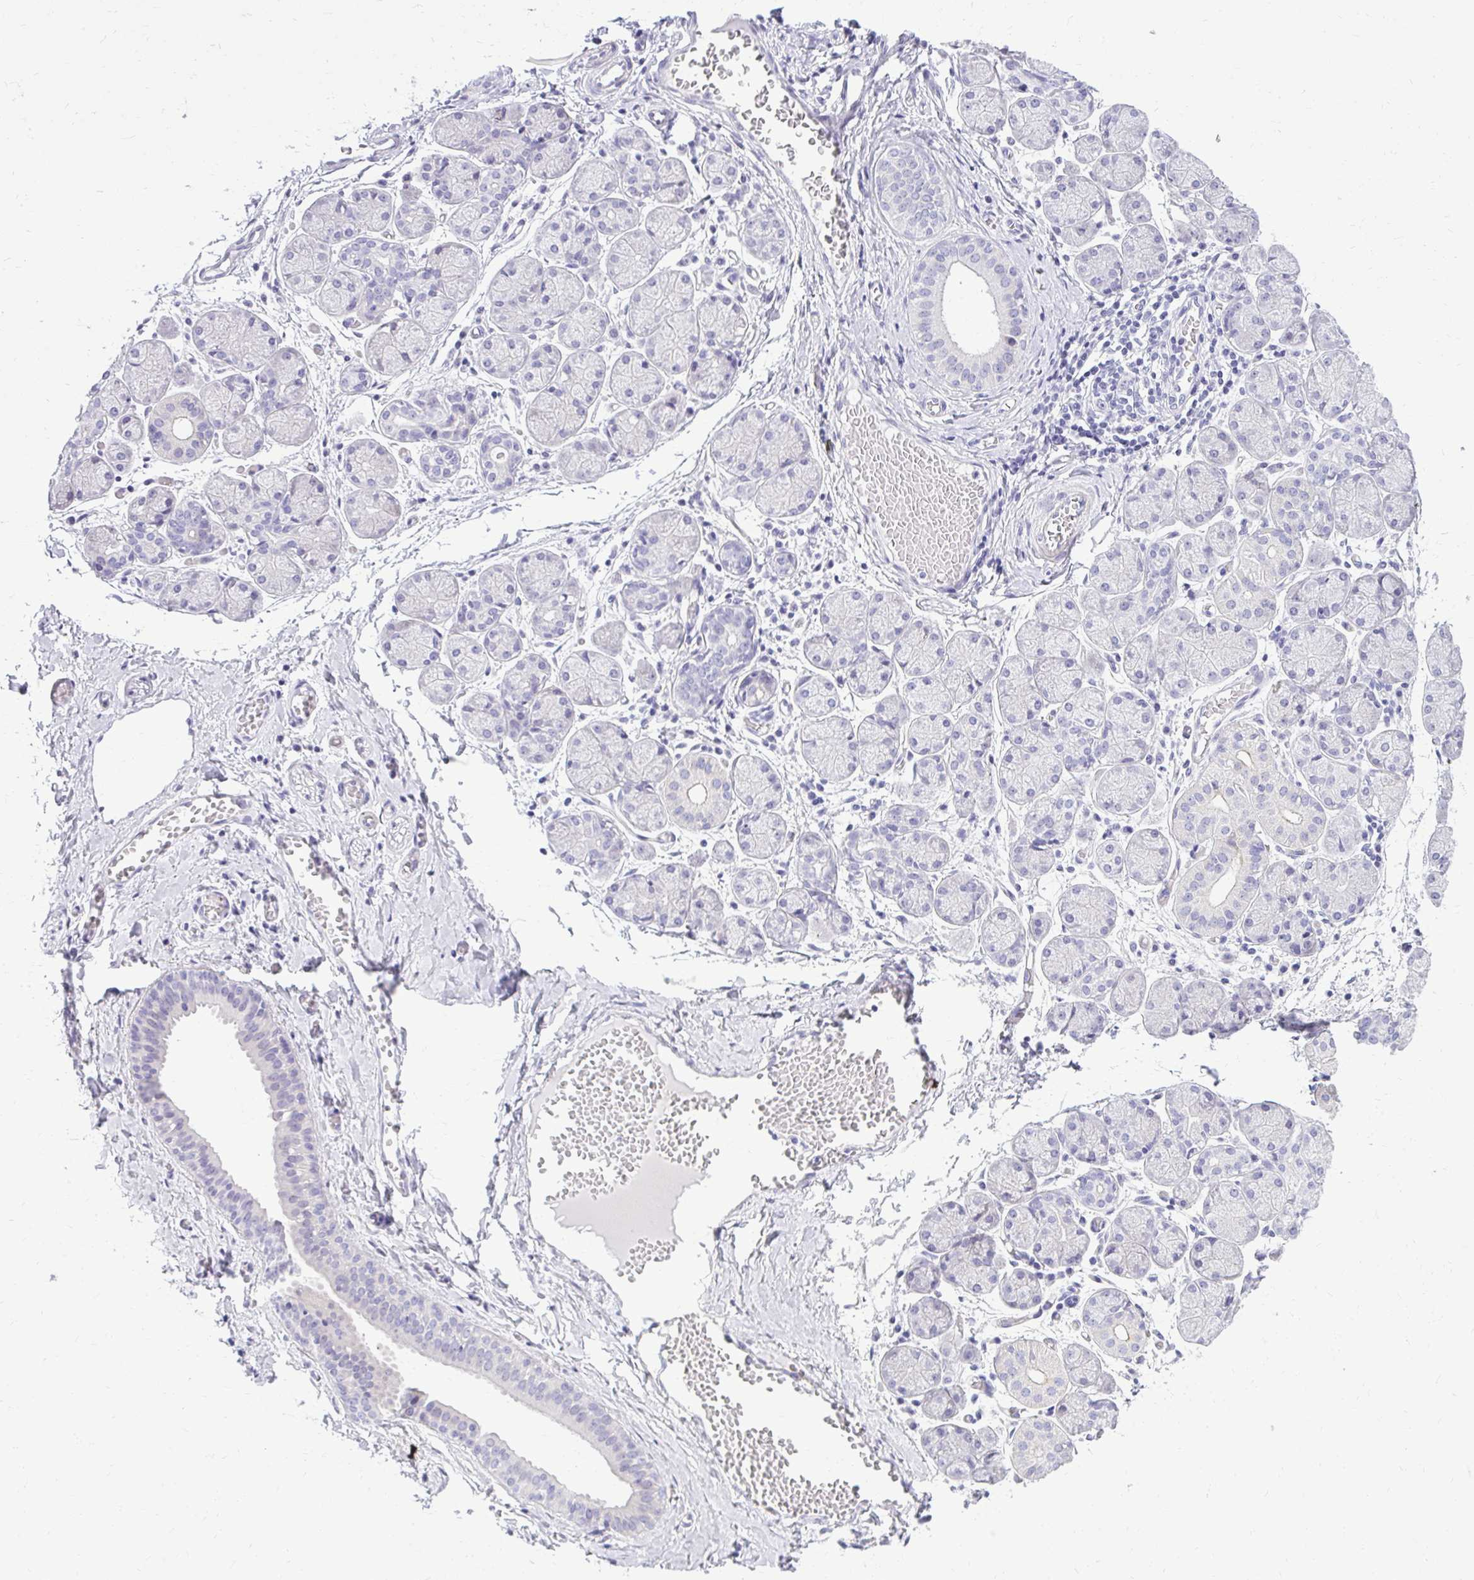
{"staining": {"intensity": "moderate", "quantity": "<25%", "location": "cytoplasmic/membranous"}, "tissue": "salivary gland", "cell_type": "Glandular cells", "image_type": "normal", "snomed": [{"axis": "morphology", "description": "Normal tissue, NOS"}, {"axis": "topography", "description": "Salivary gland"}], "caption": "Immunohistochemistry (IHC) of unremarkable salivary gland reveals low levels of moderate cytoplasmic/membranous positivity in about <25% of glandular cells. The staining was performed using DAB, with brown indicating positive protein expression. Nuclei are stained blue with hematoxylin.", "gene": "PRAP1", "patient": {"sex": "female", "age": 24}}